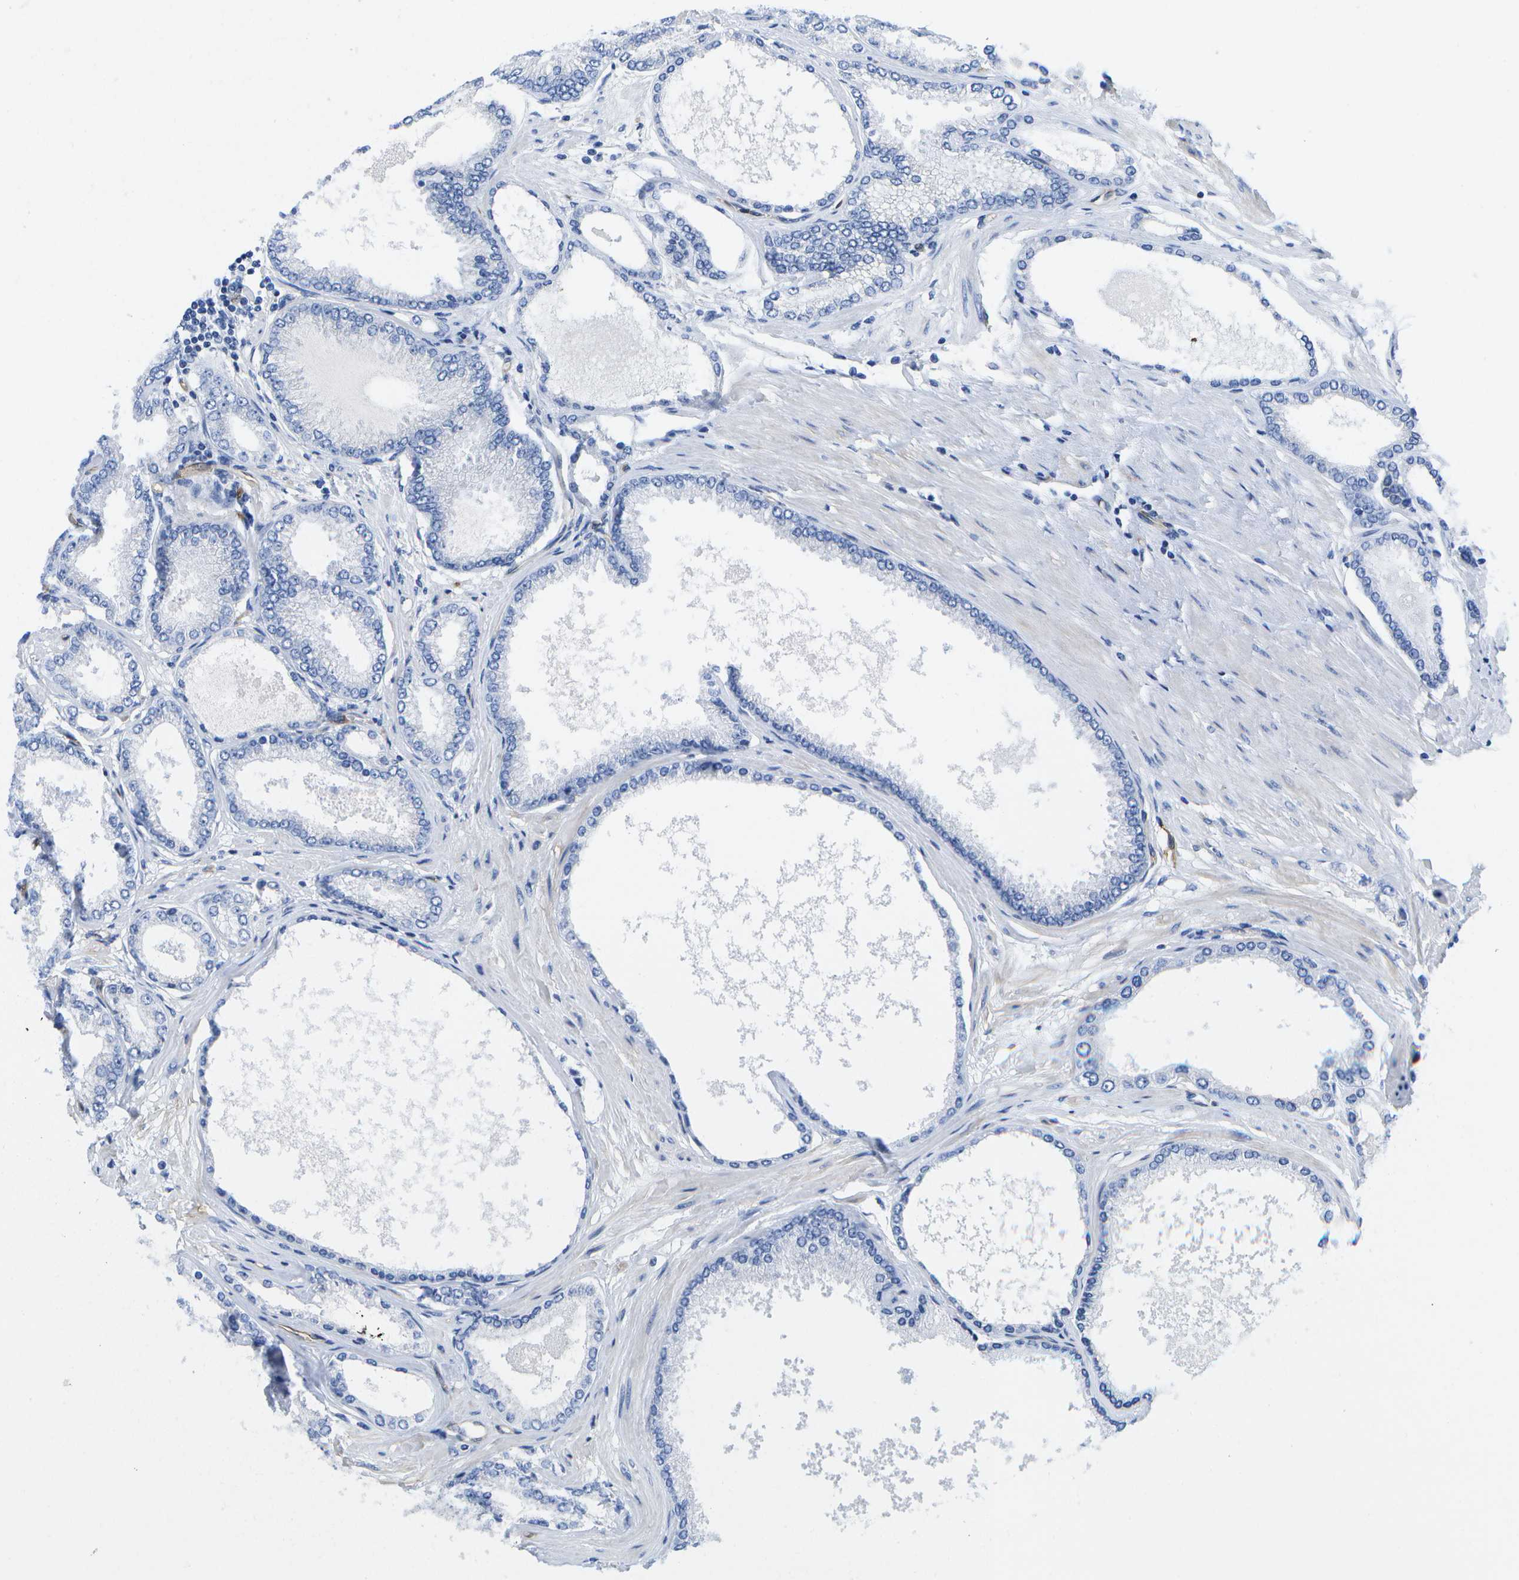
{"staining": {"intensity": "negative", "quantity": "none", "location": "none"}, "tissue": "prostate cancer", "cell_type": "Tumor cells", "image_type": "cancer", "snomed": [{"axis": "morphology", "description": "Adenocarcinoma, High grade"}, {"axis": "topography", "description": "Prostate"}], "caption": "There is no significant positivity in tumor cells of high-grade adenocarcinoma (prostate).", "gene": "DYSF", "patient": {"sex": "male", "age": 61}}